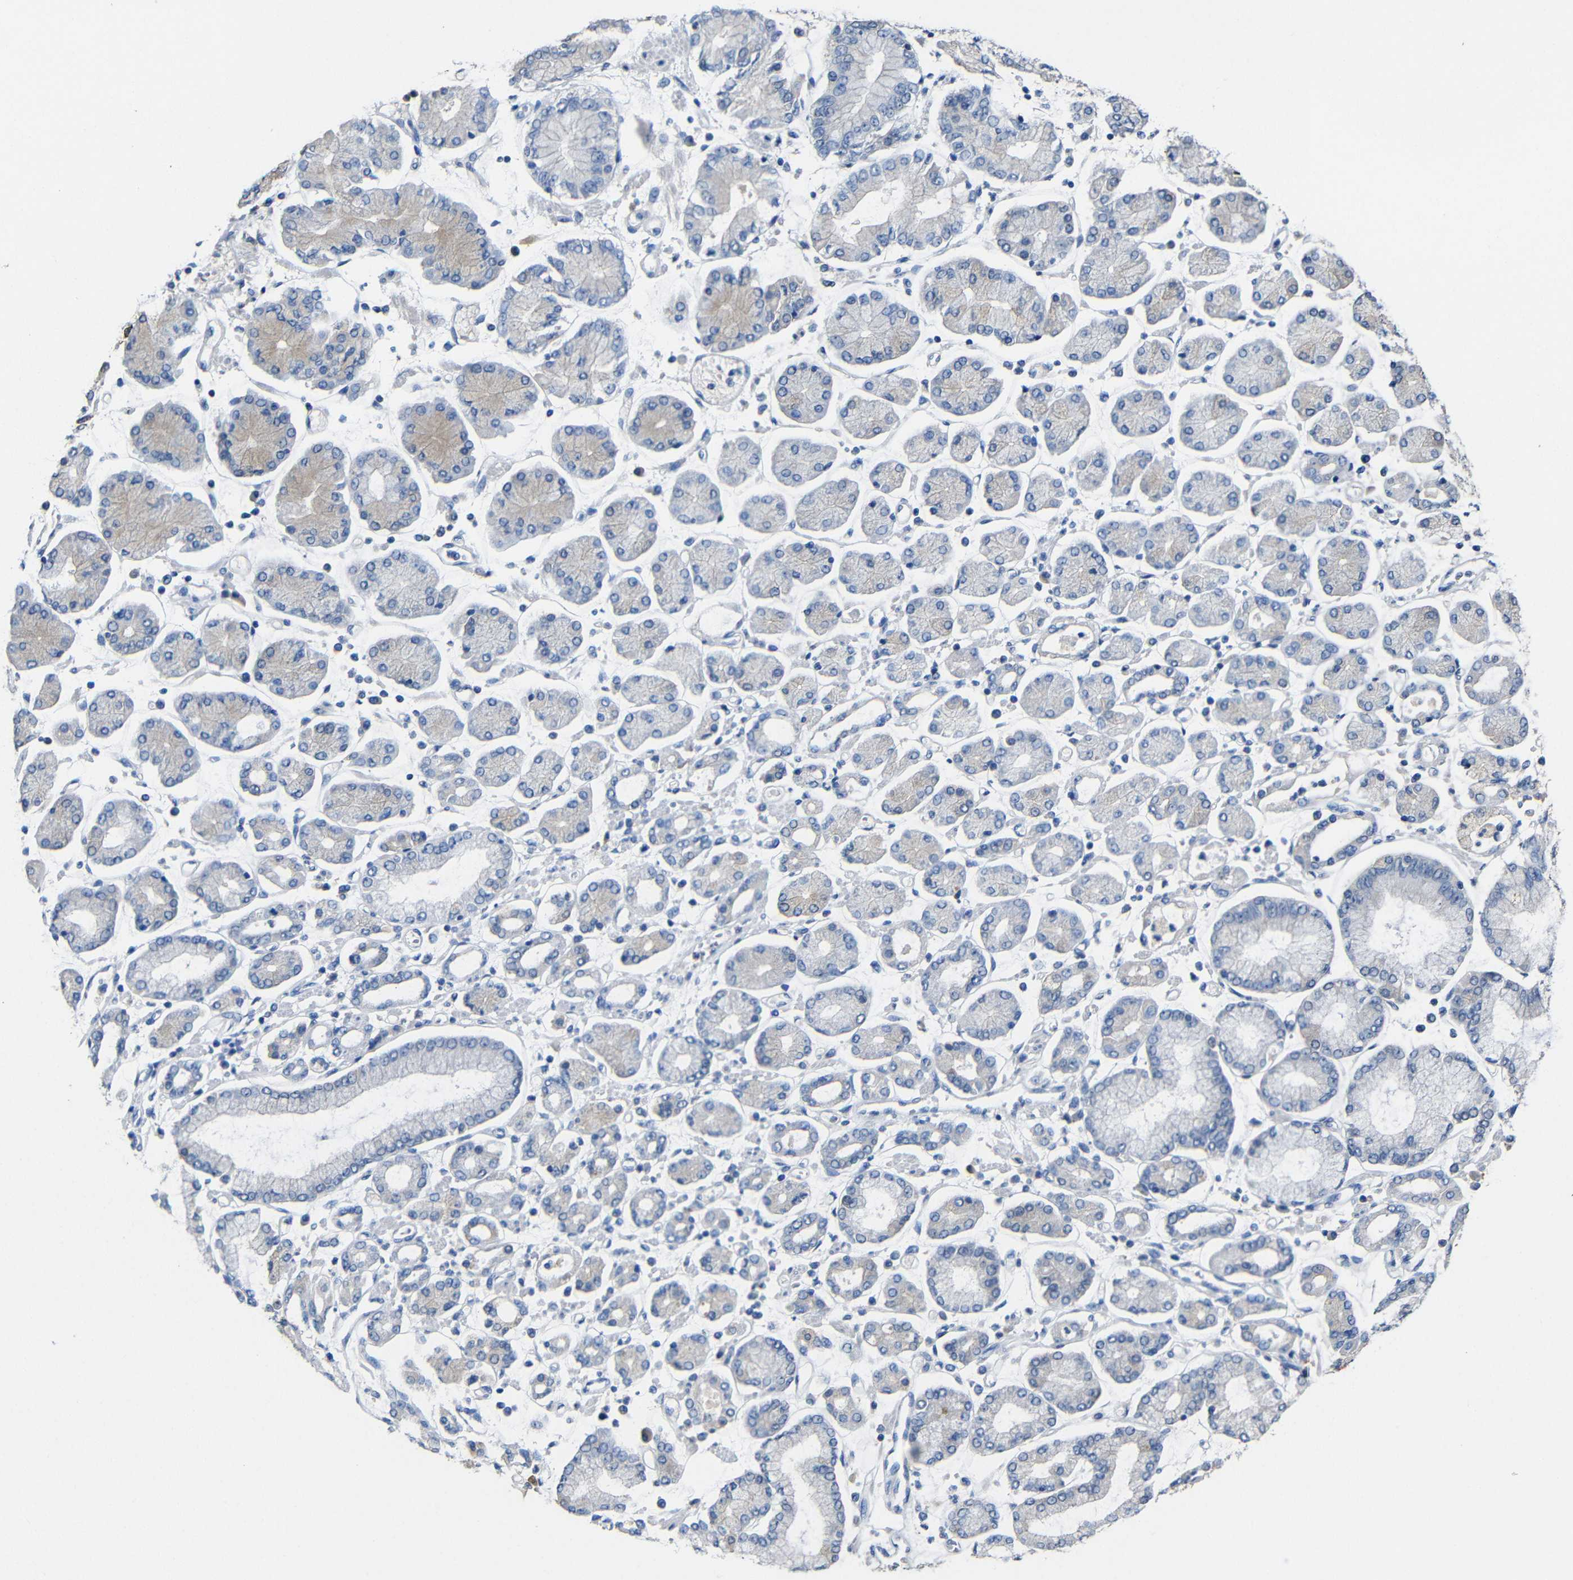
{"staining": {"intensity": "negative", "quantity": "none", "location": "none"}, "tissue": "stomach cancer", "cell_type": "Tumor cells", "image_type": "cancer", "snomed": [{"axis": "morphology", "description": "Adenocarcinoma, NOS"}, {"axis": "topography", "description": "Stomach"}], "caption": "A high-resolution histopathology image shows immunohistochemistry (IHC) staining of stomach cancer, which demonstrates no significant expression in tumor cells.", "gene": "ACKR2", "patient": {"sex": "male", "age": 76}}